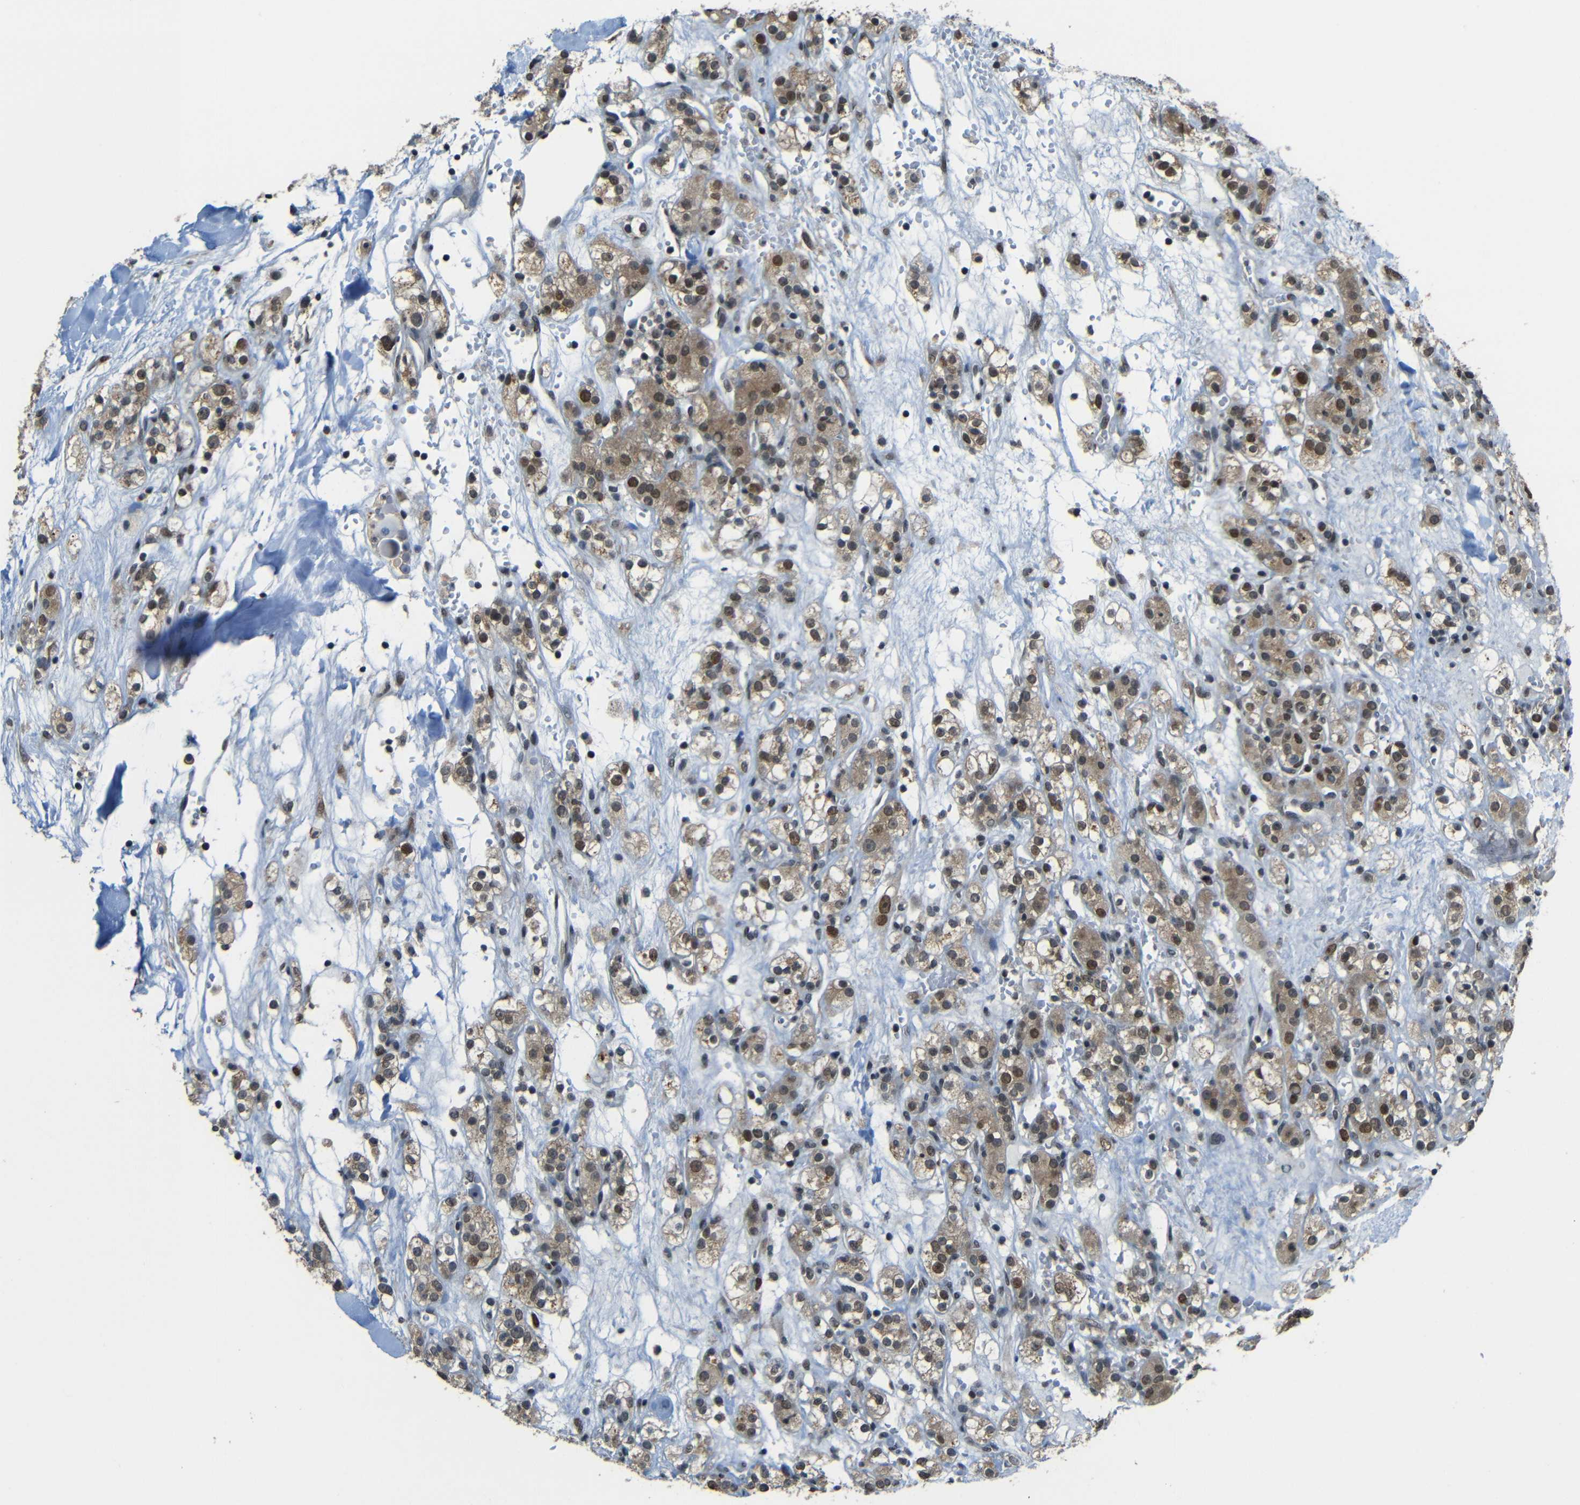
{"staining": {"intensity": "moderate", "quantity": ">75%", "location": "cytoplasmic/membranous,nuclear"}, "tissue": "renal cancer", "cell_type": "Tumor cells", "image_type": "cancer", "snomed": [{"axis": "morphology", "description": "Normal tissue, NOS"}, {"axis": "morphology", "description": "Adenocarcinoma, NOS"}, {"axis": "topography", "description": "Kidney"}], "caption": "The micrograph exhibits a brown stain indicating the presence of a protein in the cytoplasmic/membranous and nuclear of tumor cells in adenocarcinoma (renal).", "gene": "PSIP1", "patient": {"sex": "male", "age": 61}}